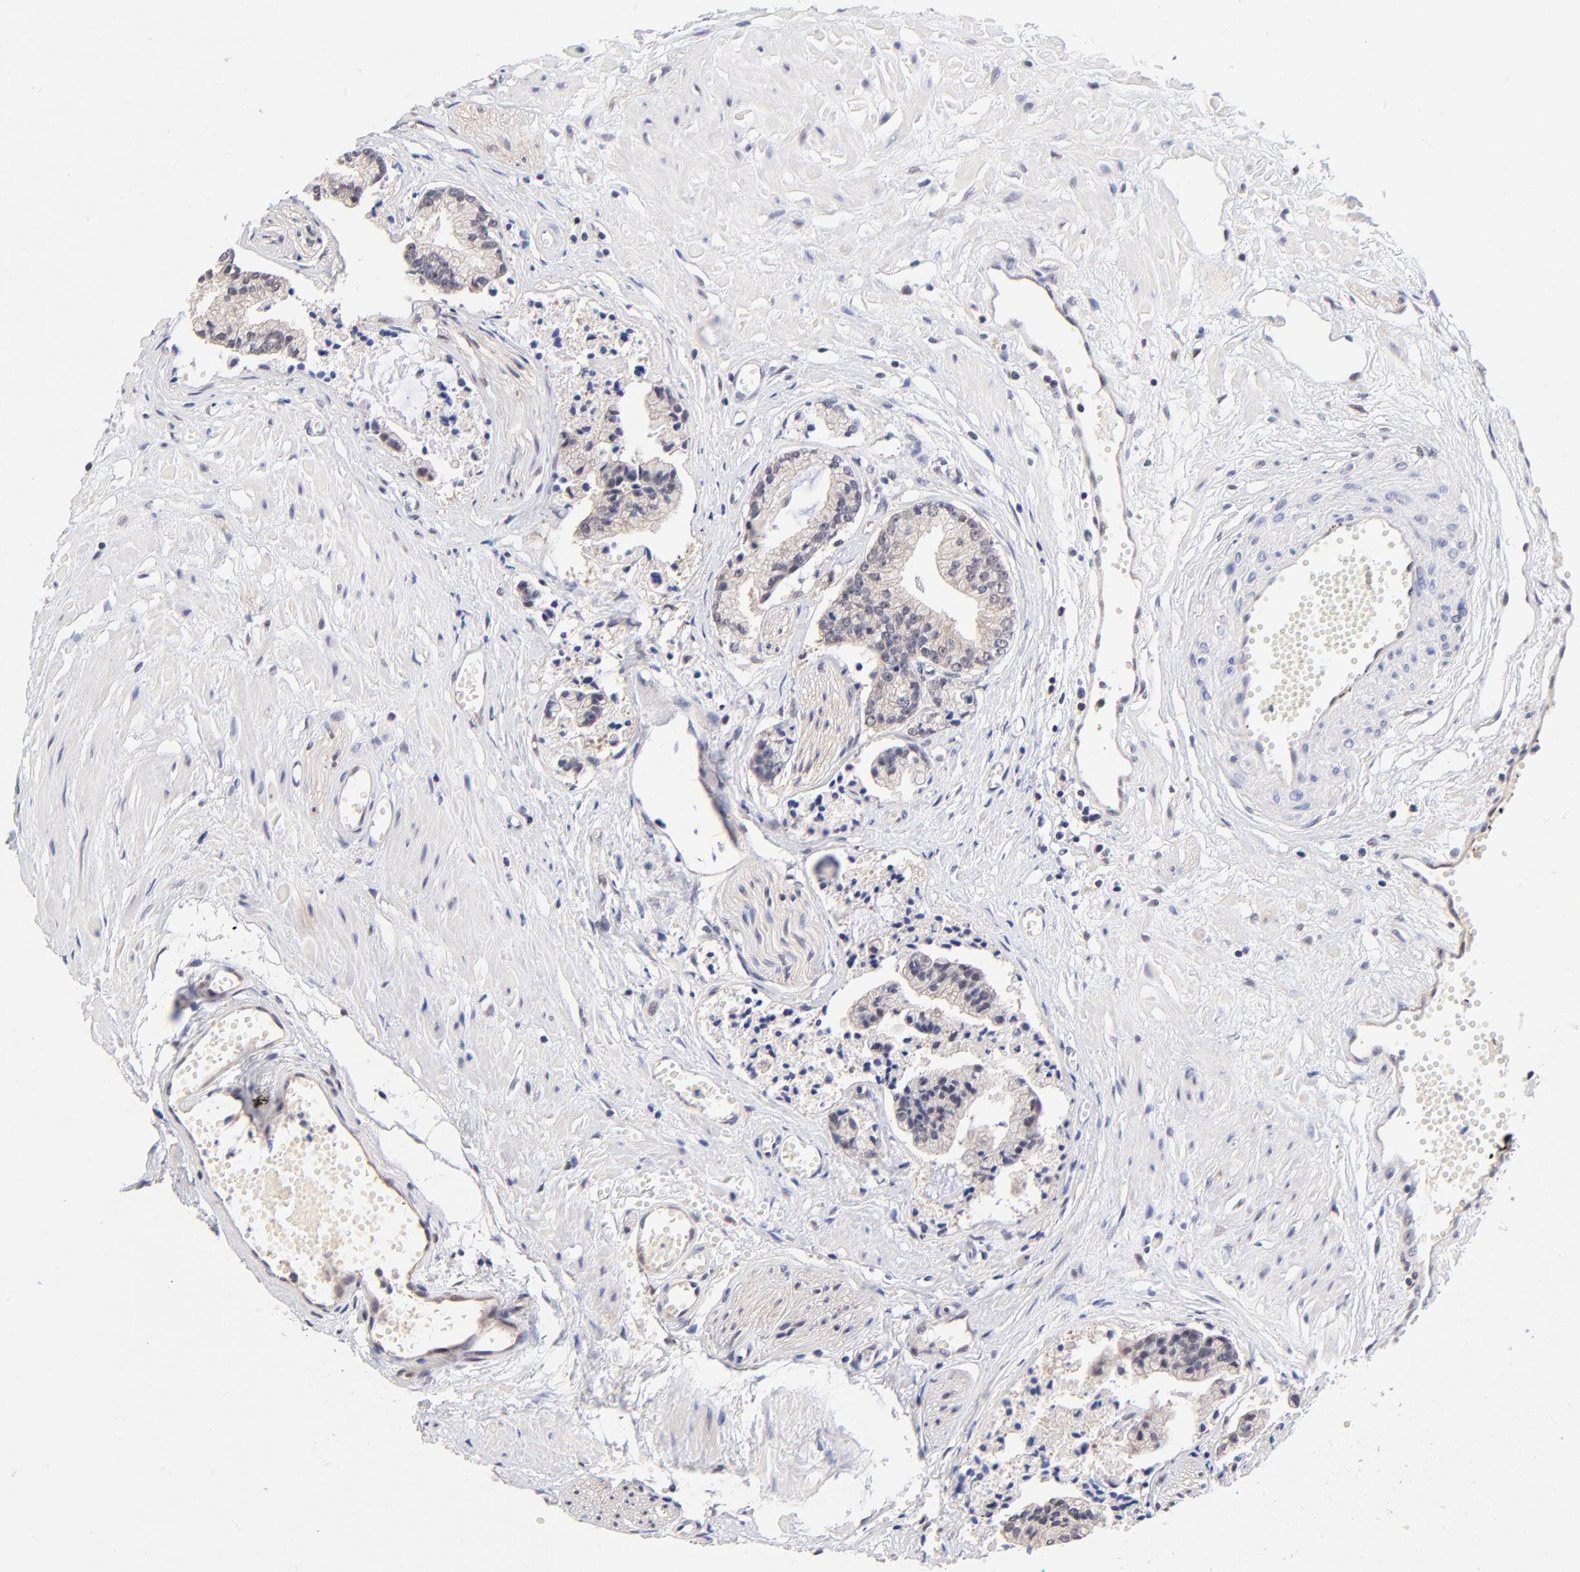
{"staining": {"intensity": "negative", "quantity": "none", "location": "none"}, "tissue": "prostate cancer", "cell_type": "Tumor cells", "image_type": "cancer", "snomed": [{"axis": "morphology", "description": "Adenocarcinoma, High grade"}, {"axis": "topography", "description": "Prostate"}], "caption": "High magnification brightfield microscopy of adenocarcinoma (high-grade) (prostate) stained with DAB (3,3'-diaminobenzidine) (brown) and counterstained with hematoxylin (blue): tumor cells show no significant staining.", "gene": "TXNL1", "patient": {"sex": "male", "age": 56}}